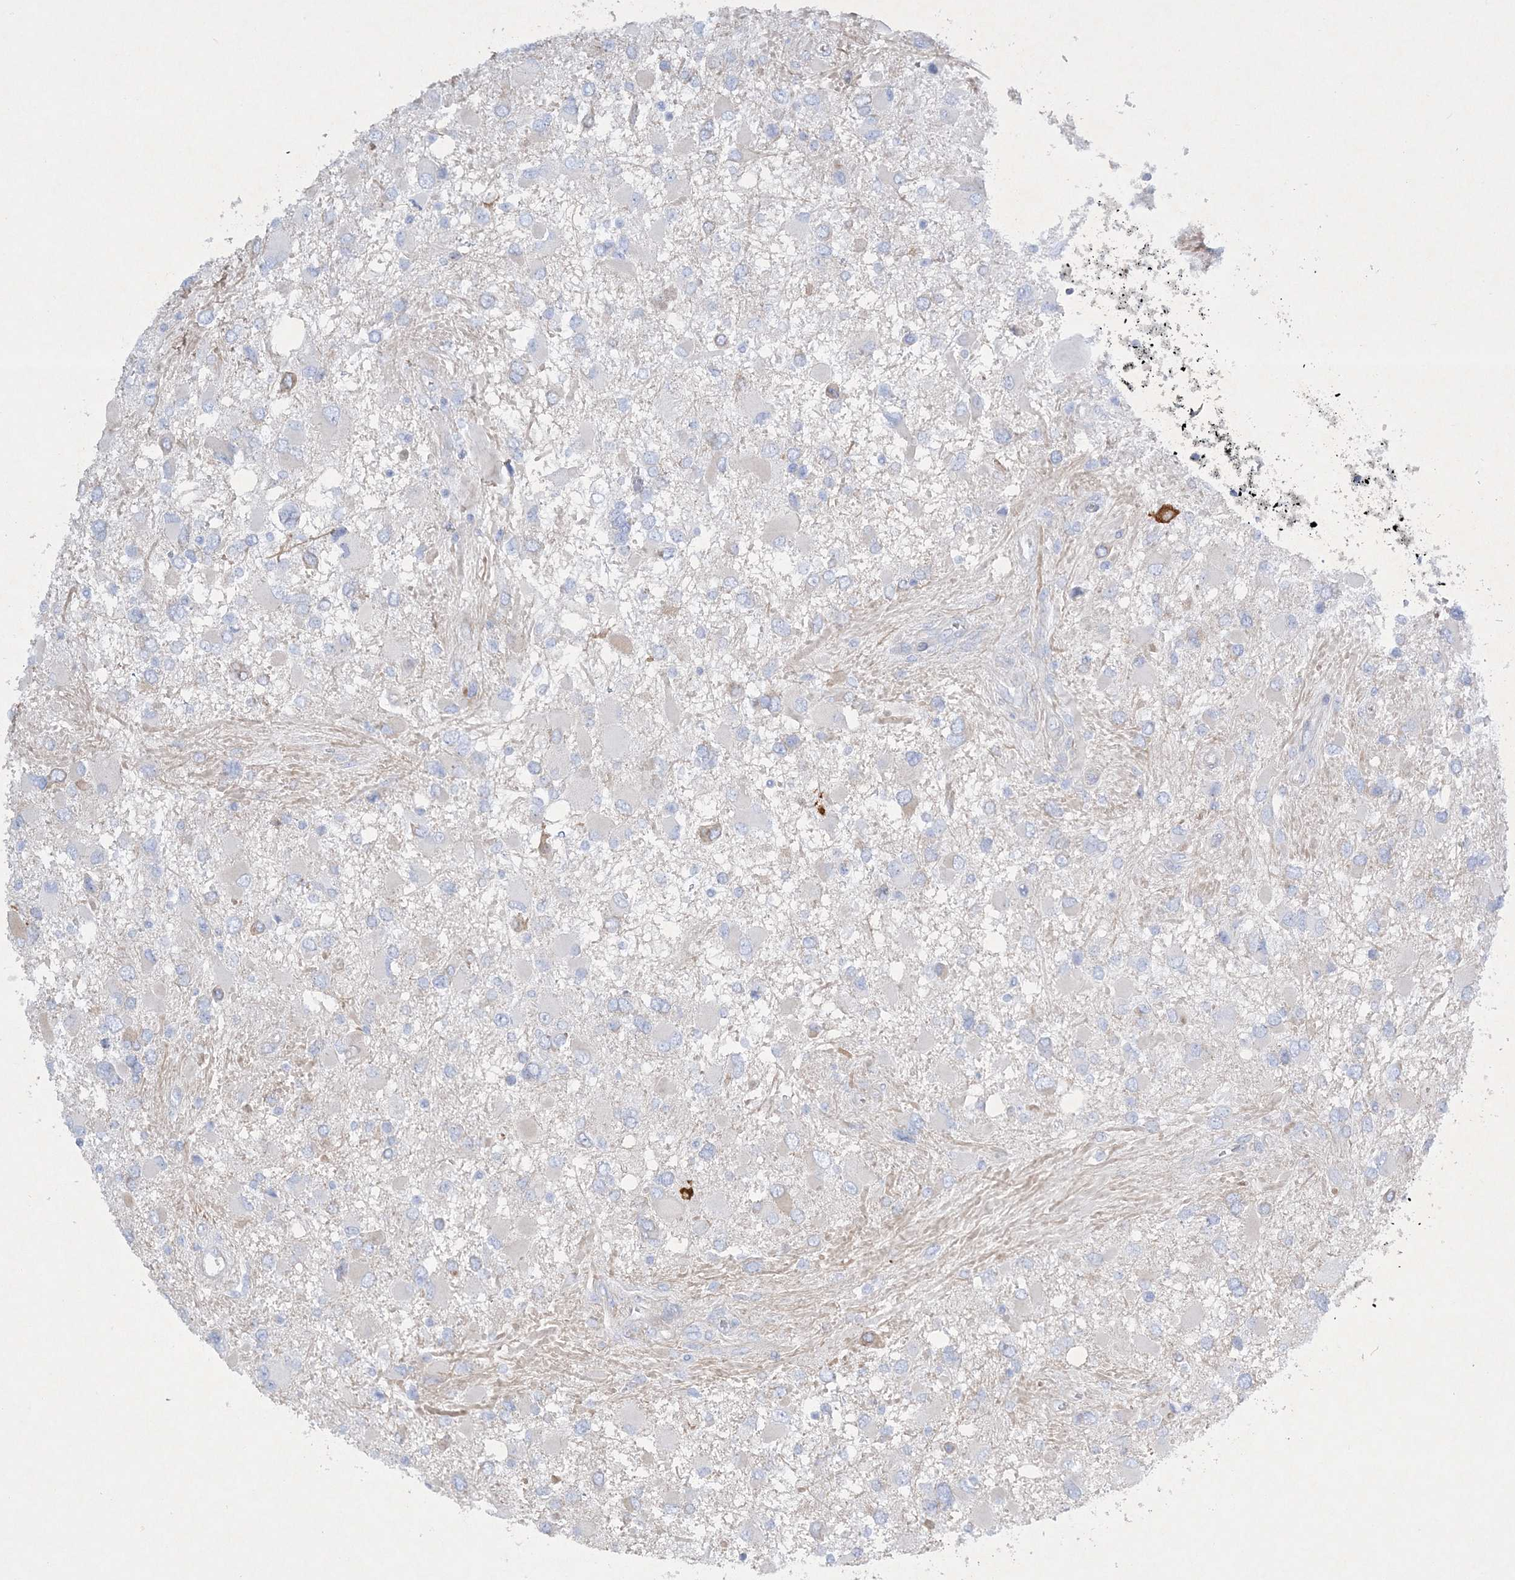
{"staining": {"intensity": "negative", "quantity": "none", "location": "none"}, "tissue": "glioma", "cell_type": "Tumor cells", "image_type": "cancer", "snomed": [{"axis": "morphology", "description": "Glioma, malignant, High grade"}, {"axis": "topography", "description": "Brain"}], "caption": "Immunohistochemistry (IHC) of human malignant high-grade glioma demonstrates no positivity in tumor cells. Nuclei are stained in blue.", "gene": "FARSB", "patient": {"sex": "male", "age": 53}}